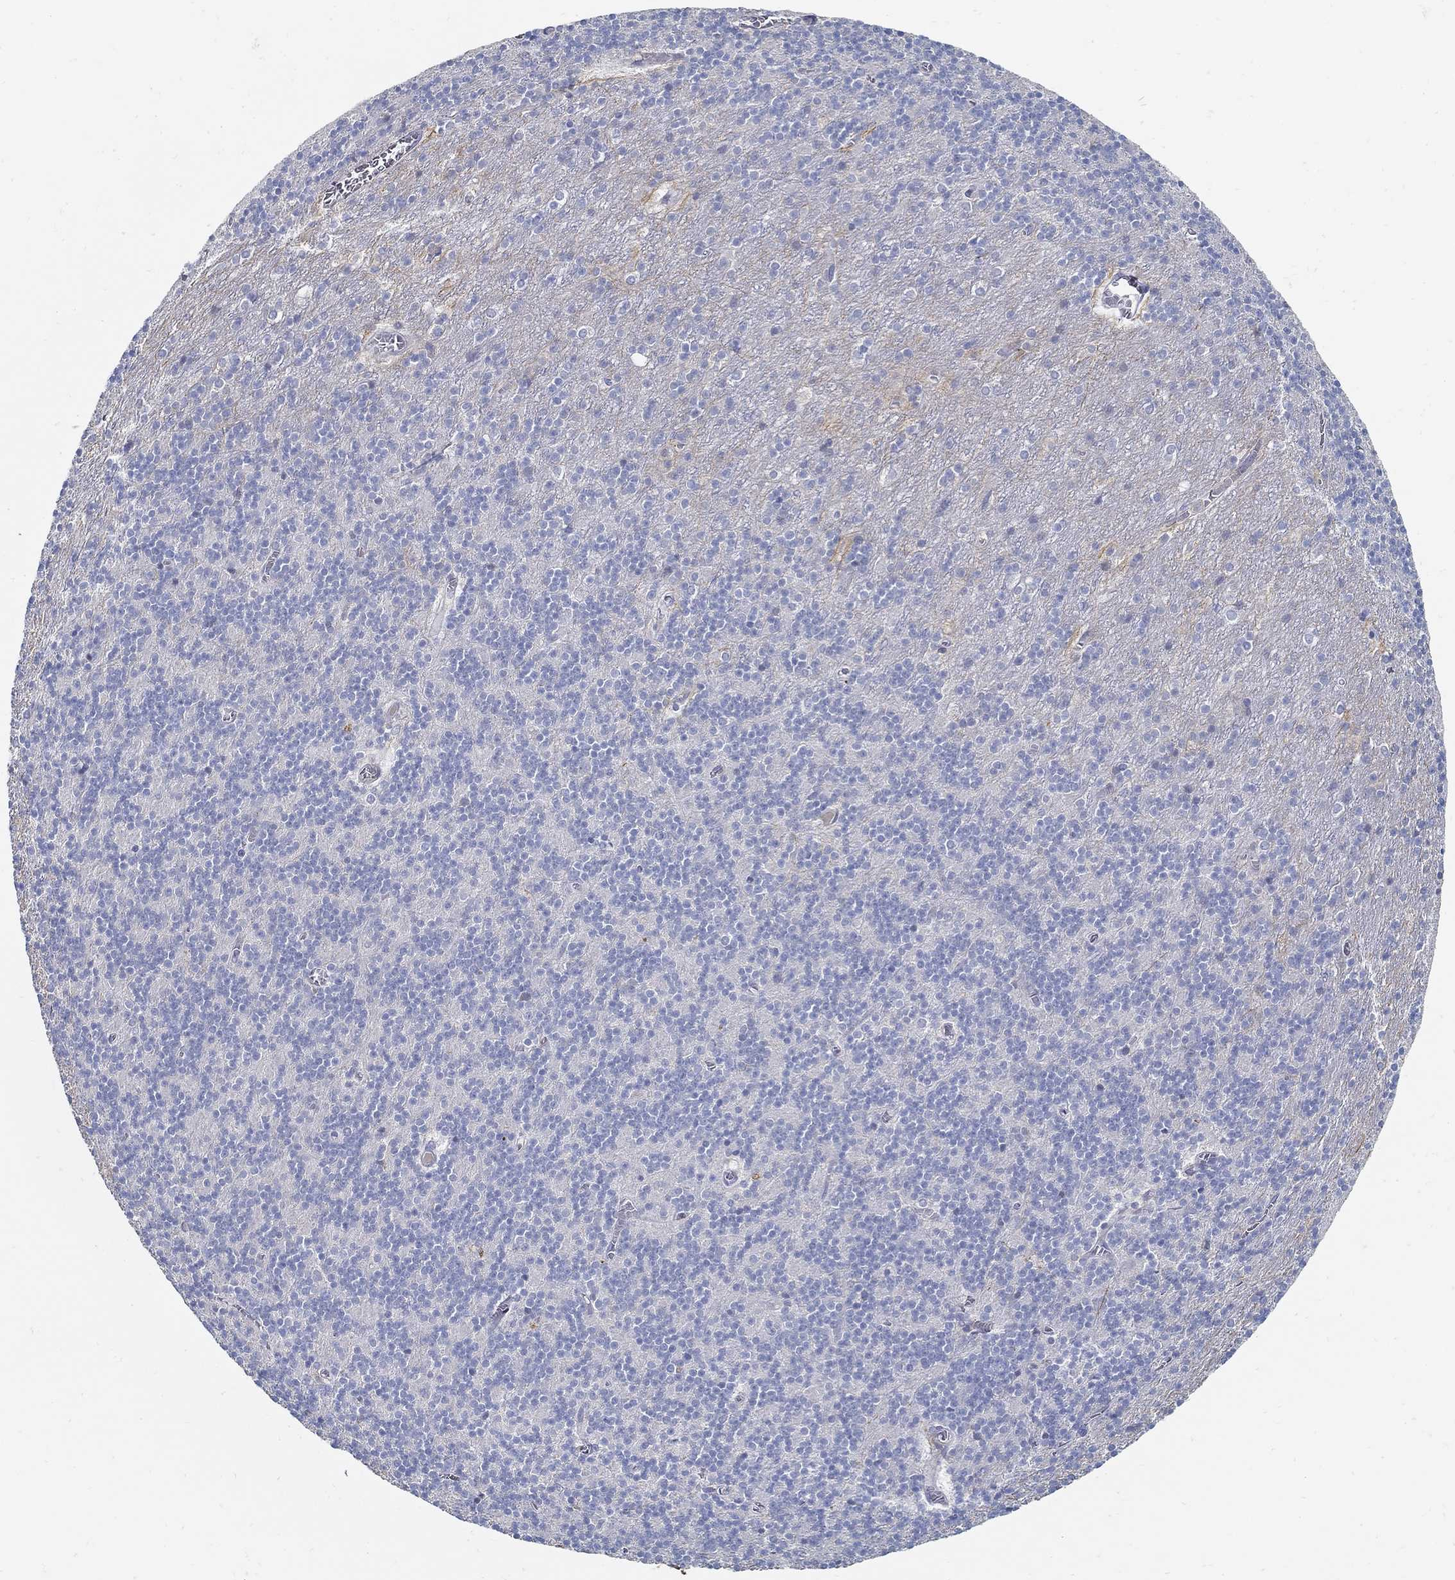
{"staining": {"intensity": "negative", "quantity": "none", "location": "none"}, "tissue": "cerebellum", "cell_type": "Cells in granular layer", "image_type": "normal", "snomed": [{"axis": "morphology", "description": "Normal tissue, NOS"}, {"axis": "topography", "description": "Cerebellum"}], "caption": "High power microscopy photomicrograph of an IHC histopathology image of benign cerebellum, revealing no significant positivity in cells in granular layer.", "gene": "TGFBI", "patient": {"sex": "male", "age": 70}}